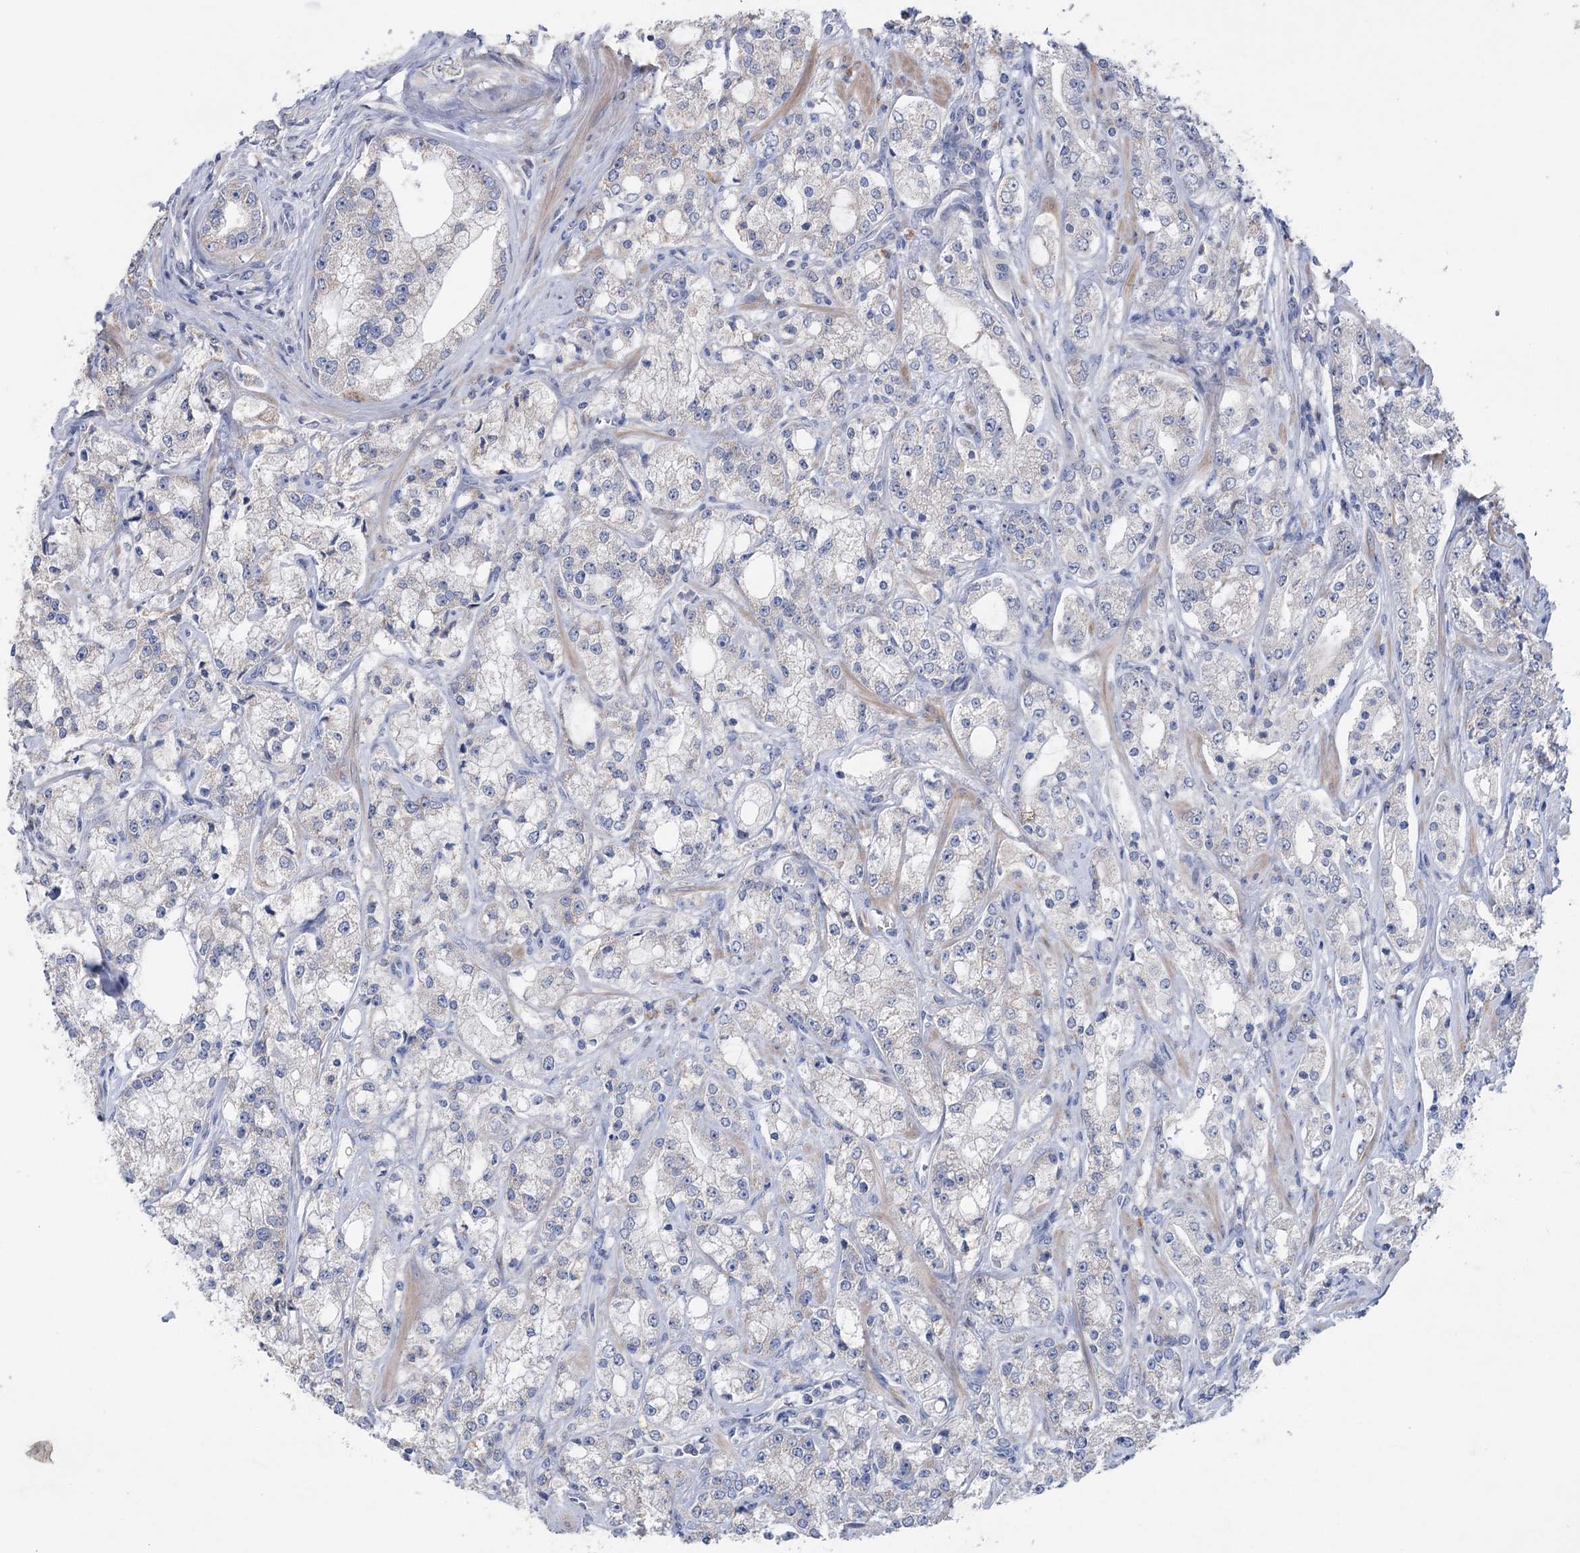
{"staining": {"intensity": "weak", "quantity": "<25%", "location": "cytoplasmic/membranous"}, "tissue": "prostate cancer", "cell_type": "Tumor cells", "image_type": "cancer", "snomed": [{"axis": "morphology", "description": "Adenocarcinoma, High grade"}, {"axis": "topography", "description": "Prostate"}], "caption": "The photomicrograph shows no staining of tumor cells in prostate cancer (adenocarcinoma (high-grade)).", "gene": "MTCH2", "patient": {"sex": "male", "age": 64}}